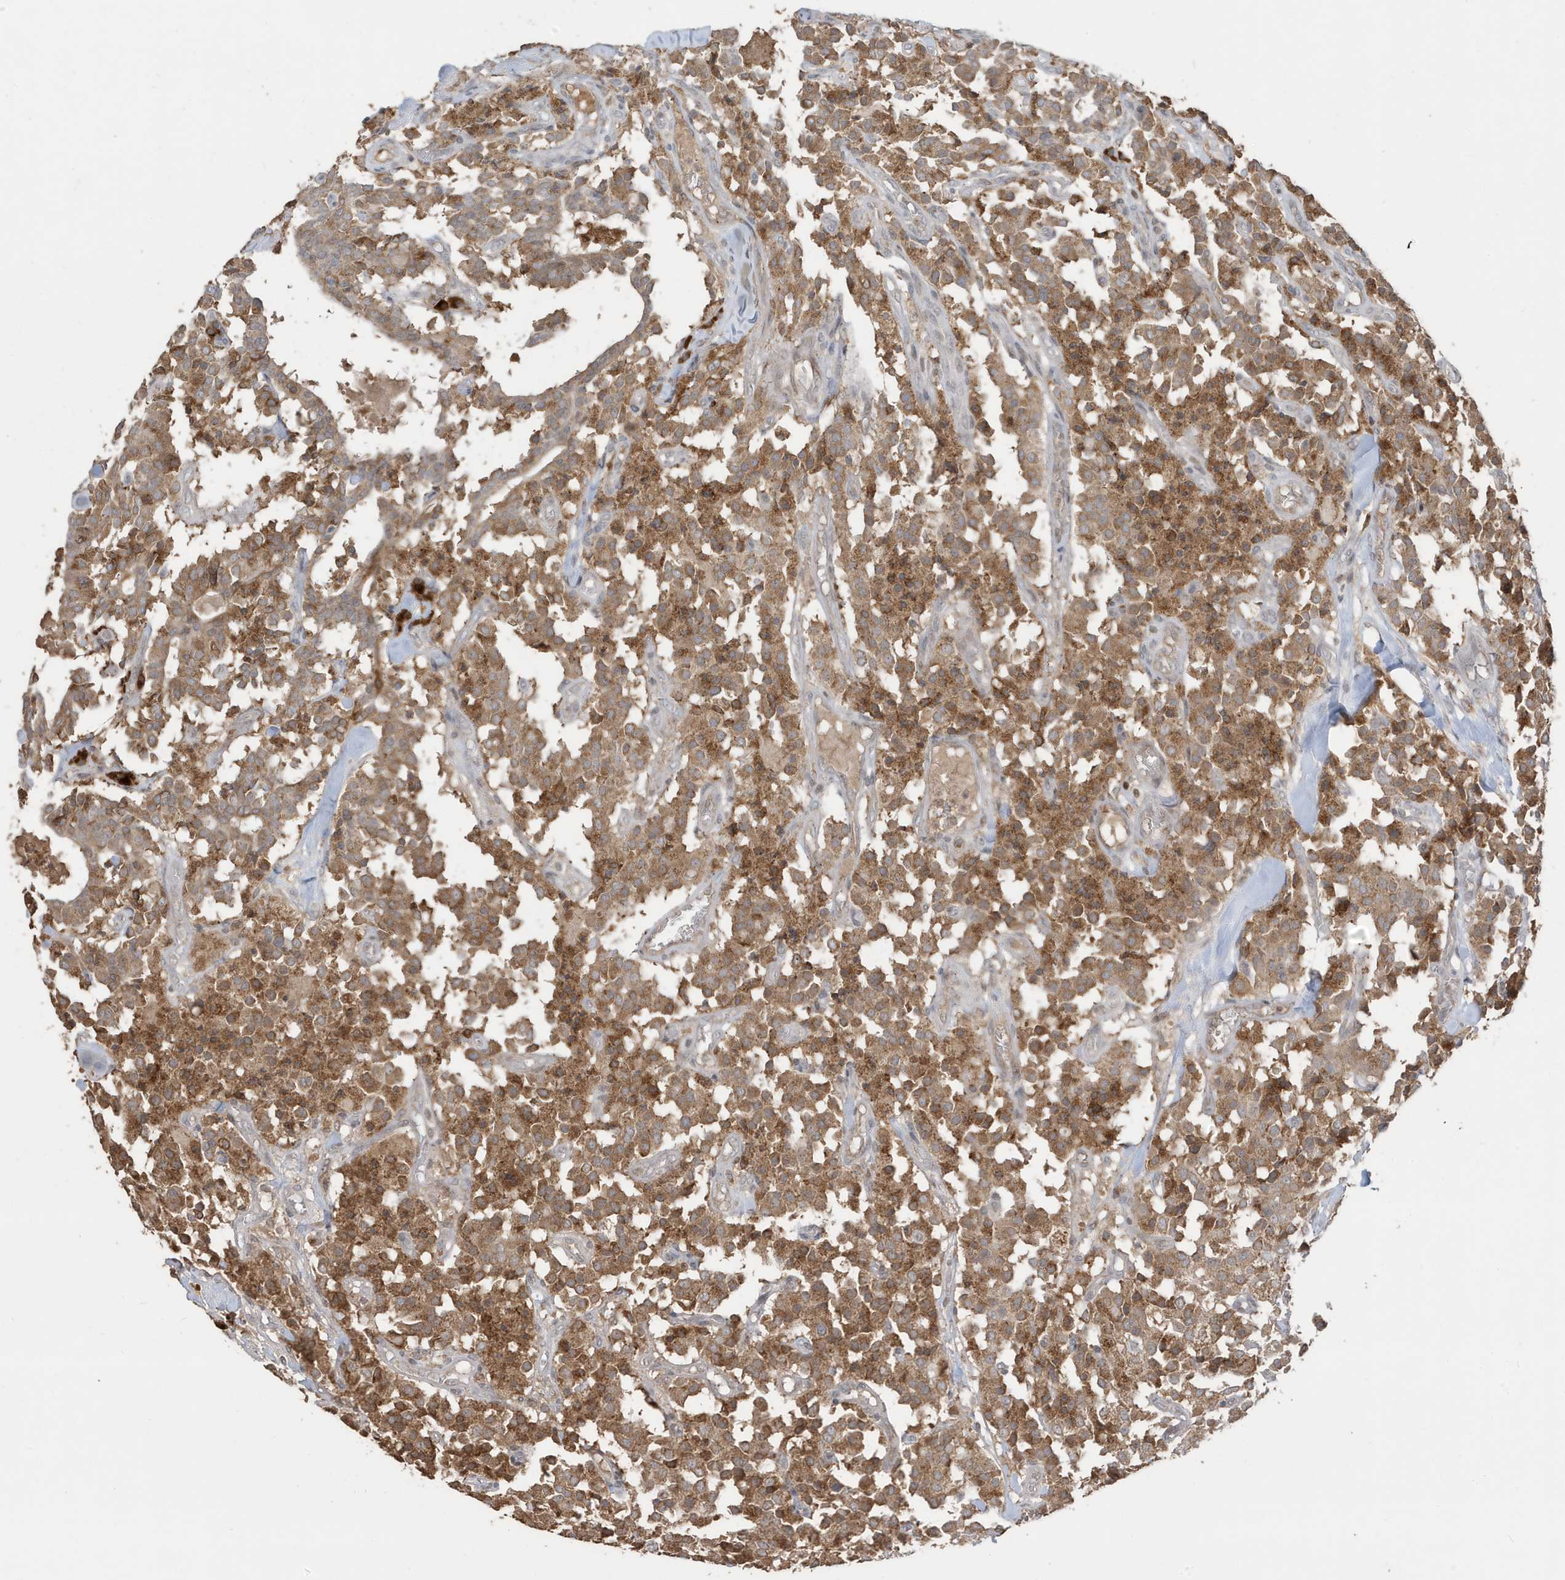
{"staining": {"intensity": "moderate", "quantity": ">75%", "location": "cytoplasmic/membranous"}, "tissue": "carcinoid", "cell_type": "Tumor cells", "image_type": "cancer", "snomed": [{"axis": "morphology", "description": "Carcinoid, malignant, NOS"}, {"axis": "topography", "description": "Lung"}], "caption": "Immunohistochemical staining of human carcinoid displays medium levels of moderate cytoplasmic/membranous protein positivity in about >75% of tumor cells.", "gene": "RER1", "patient": {"sex": "male", "age": 30}}